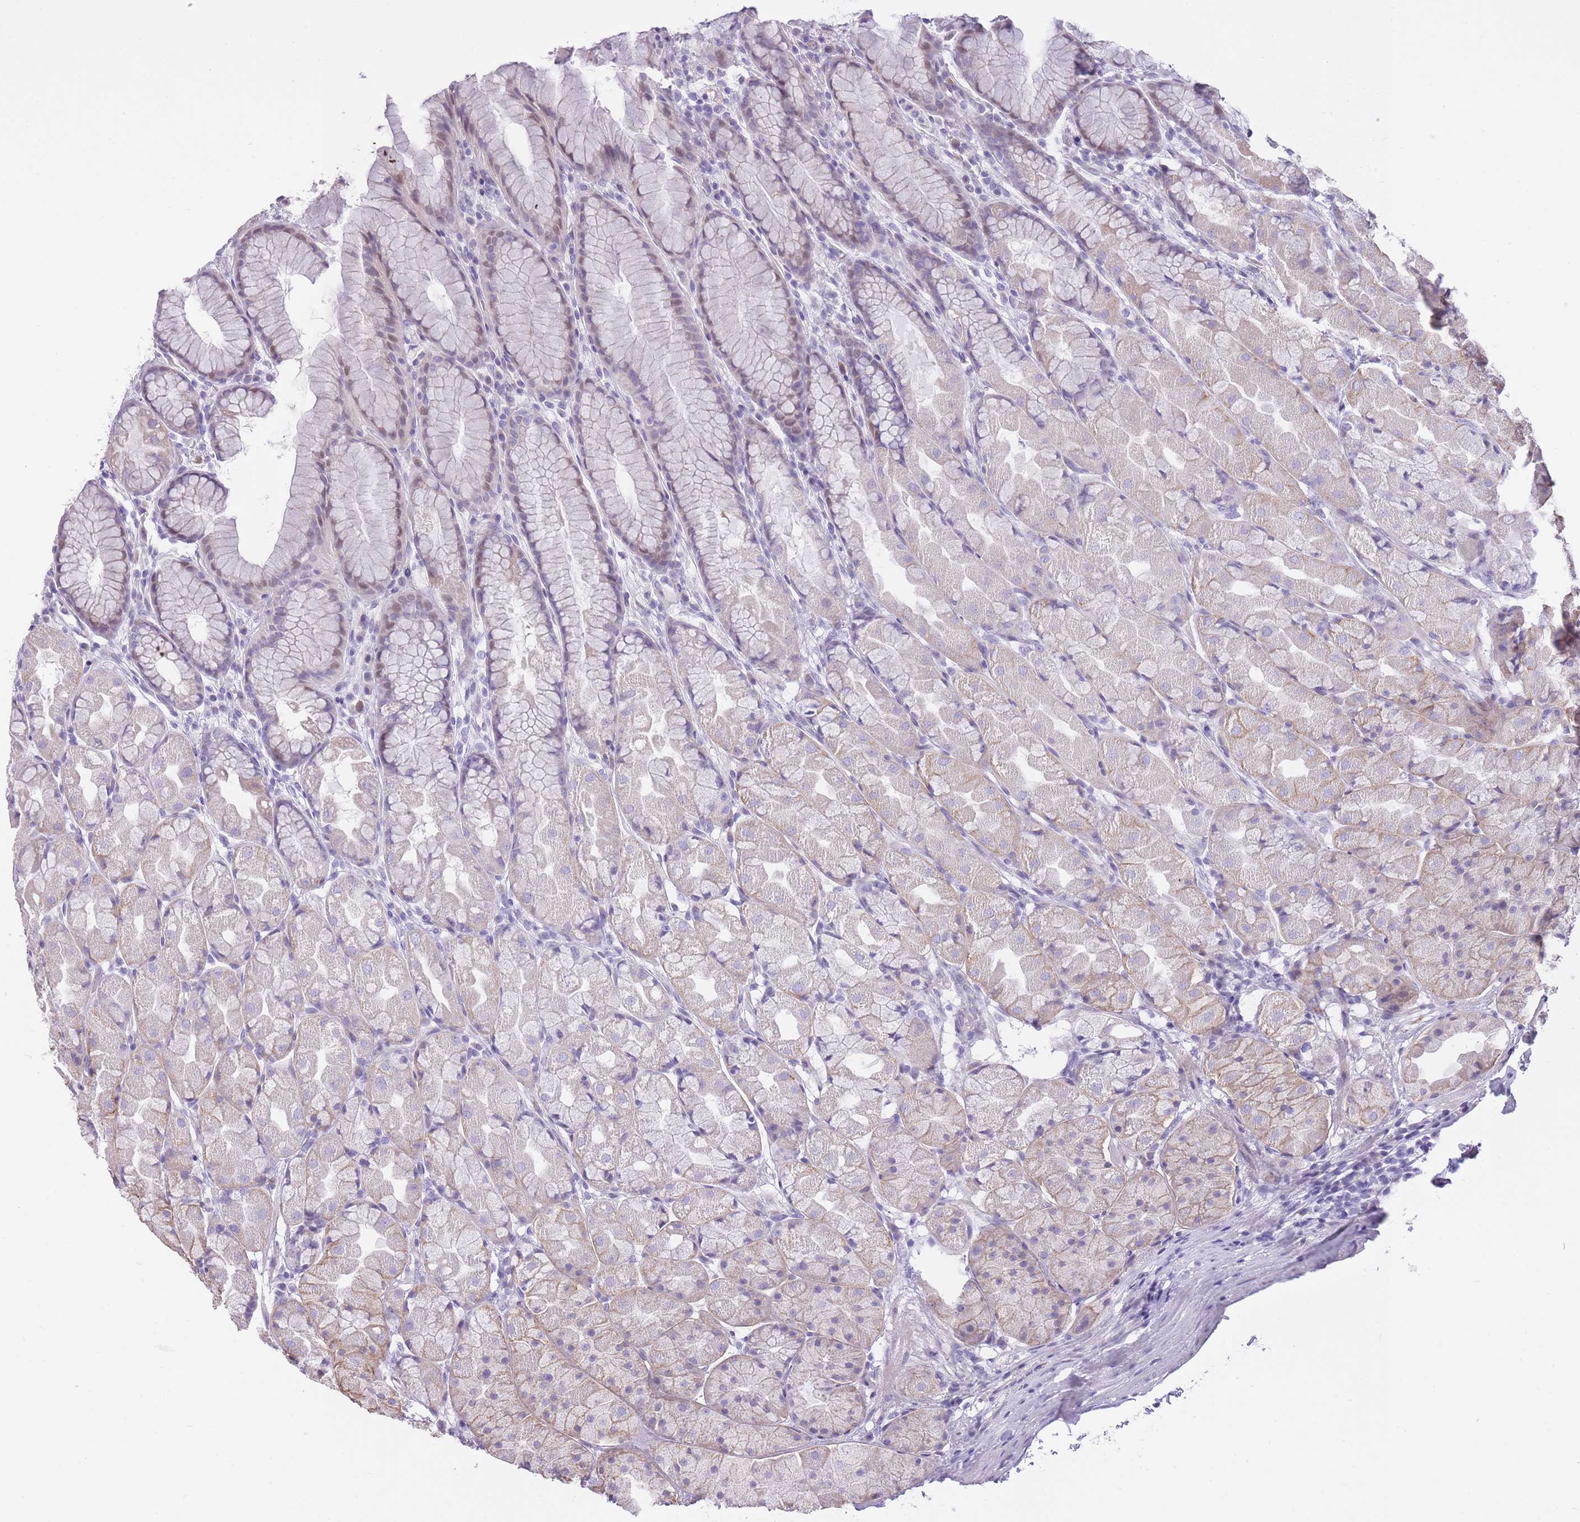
{"staining": {"intensity": "weak", "quantity": "<25%", "location": "cytoplasmic/membranous"}, "tissue": "stomach", "cell_type": "Glandular cells", "image_type": "normal", "snomed": [{"axis": "morphology", "description": "Normal tissue, NOS"}, {"axis": "topography", "description": "Stomach"}], "caption": "Immunohistochemistry (IHC) micrograph of normal stomach: stomach stained with DAB (3,3'-diaminobenzidine) shows no significant protein expression in glandular cells.", "gene": "WDR70", "patient": {"sex": "male", "age": 57}}